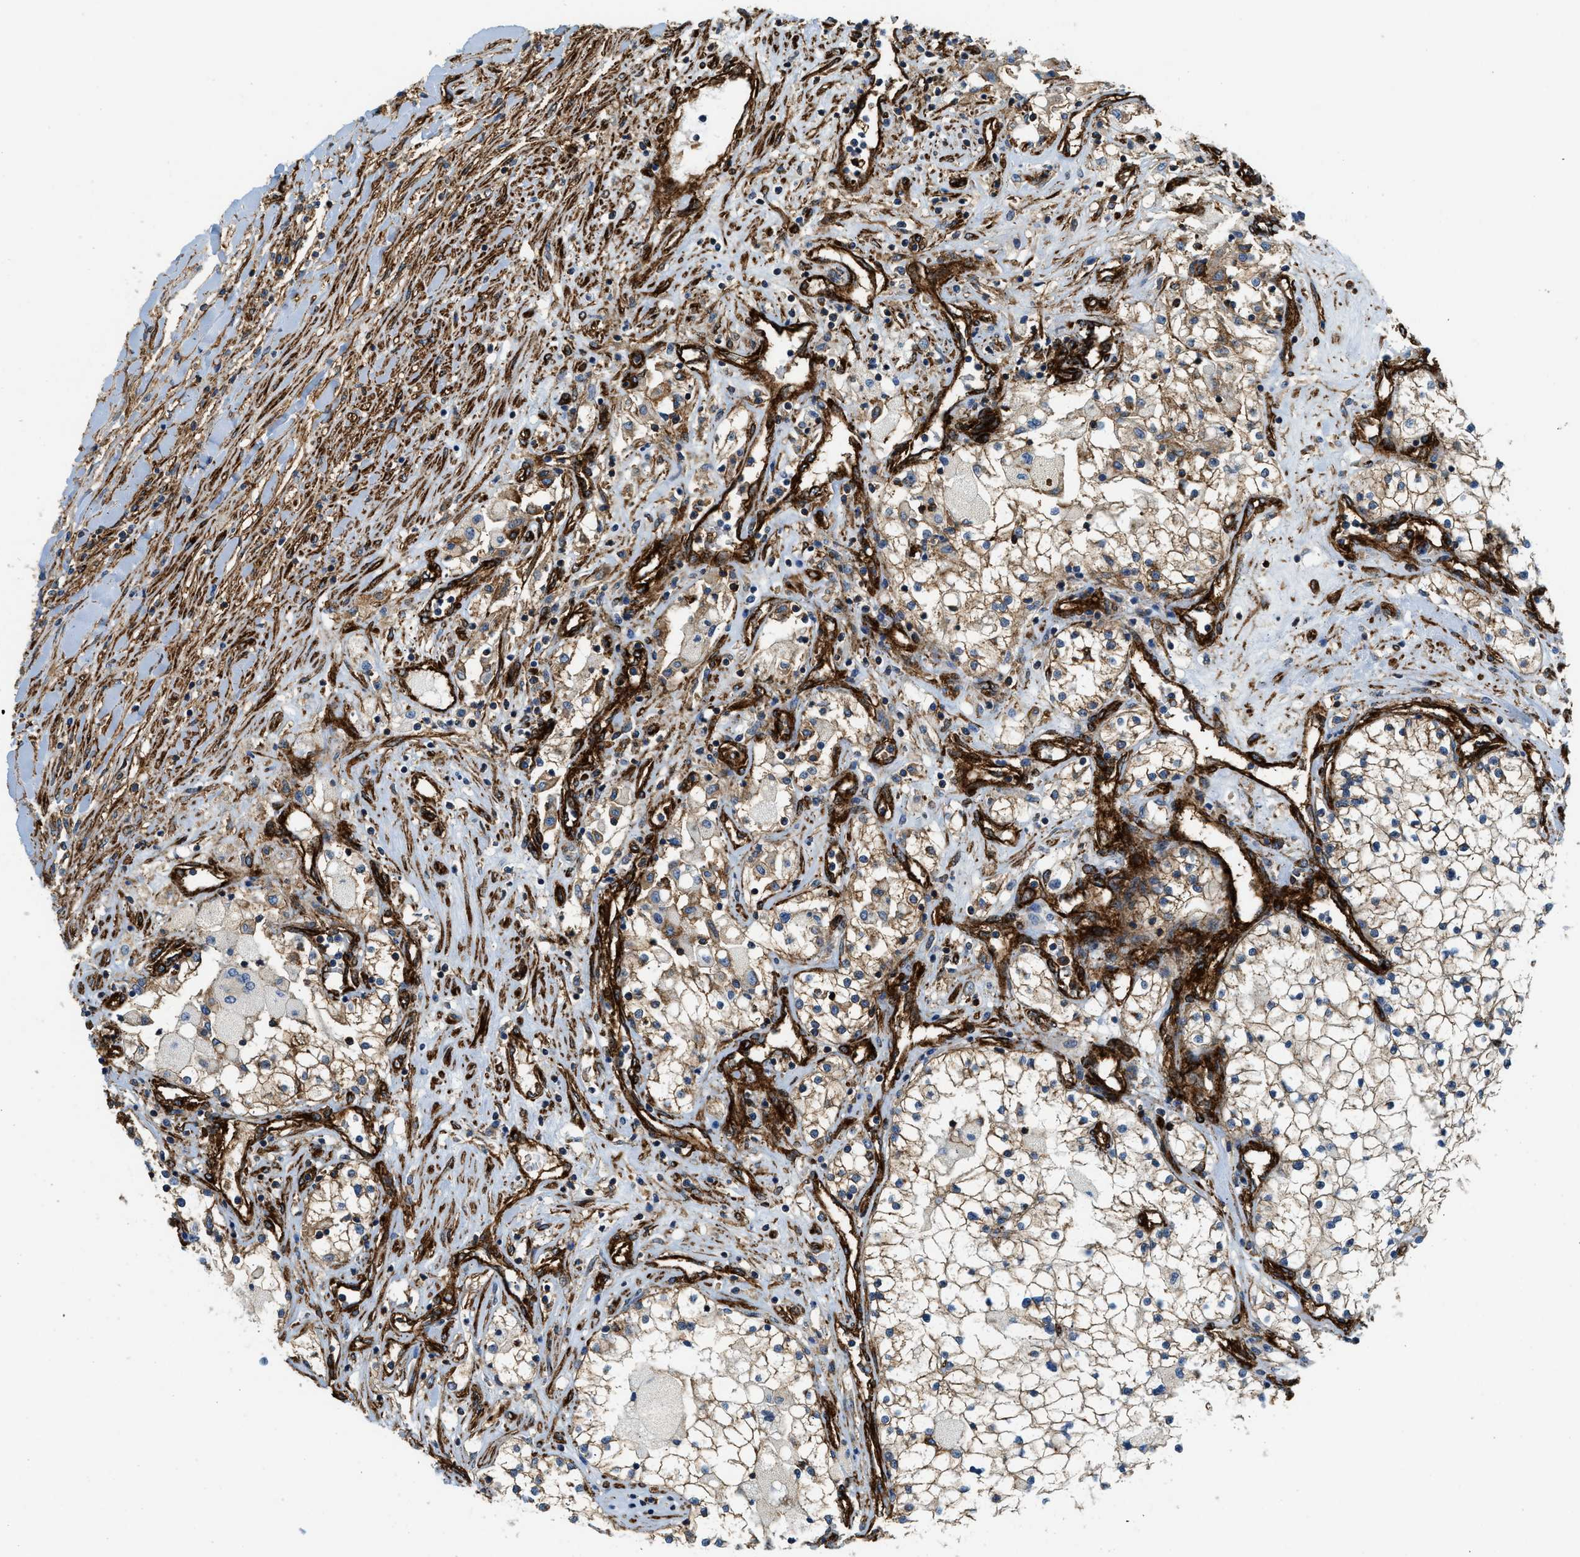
{"staining": {"intensity": "weak", "quantity": "<25%", "location": "cytoplasmic/membranous"}, "tissue": "renal cancer", "cell_type": "Tumor cells", "image_type": "cancer", "snomed": [{"axis": "morphology", "description": "Adenocarcinoma, NOS"}, {"axis": "topography", "description": "Kidney"}], "caption": "Immunohistochemistry (IHC) of renal cancer displays no expression in tumor cells. (Brightfield microscopy of DAB (3,3'-diaminobenzidine) immunohistochemistry at high magnification).", "gene": "HIP1", "patient": {"sex": "male", "age": 68}}